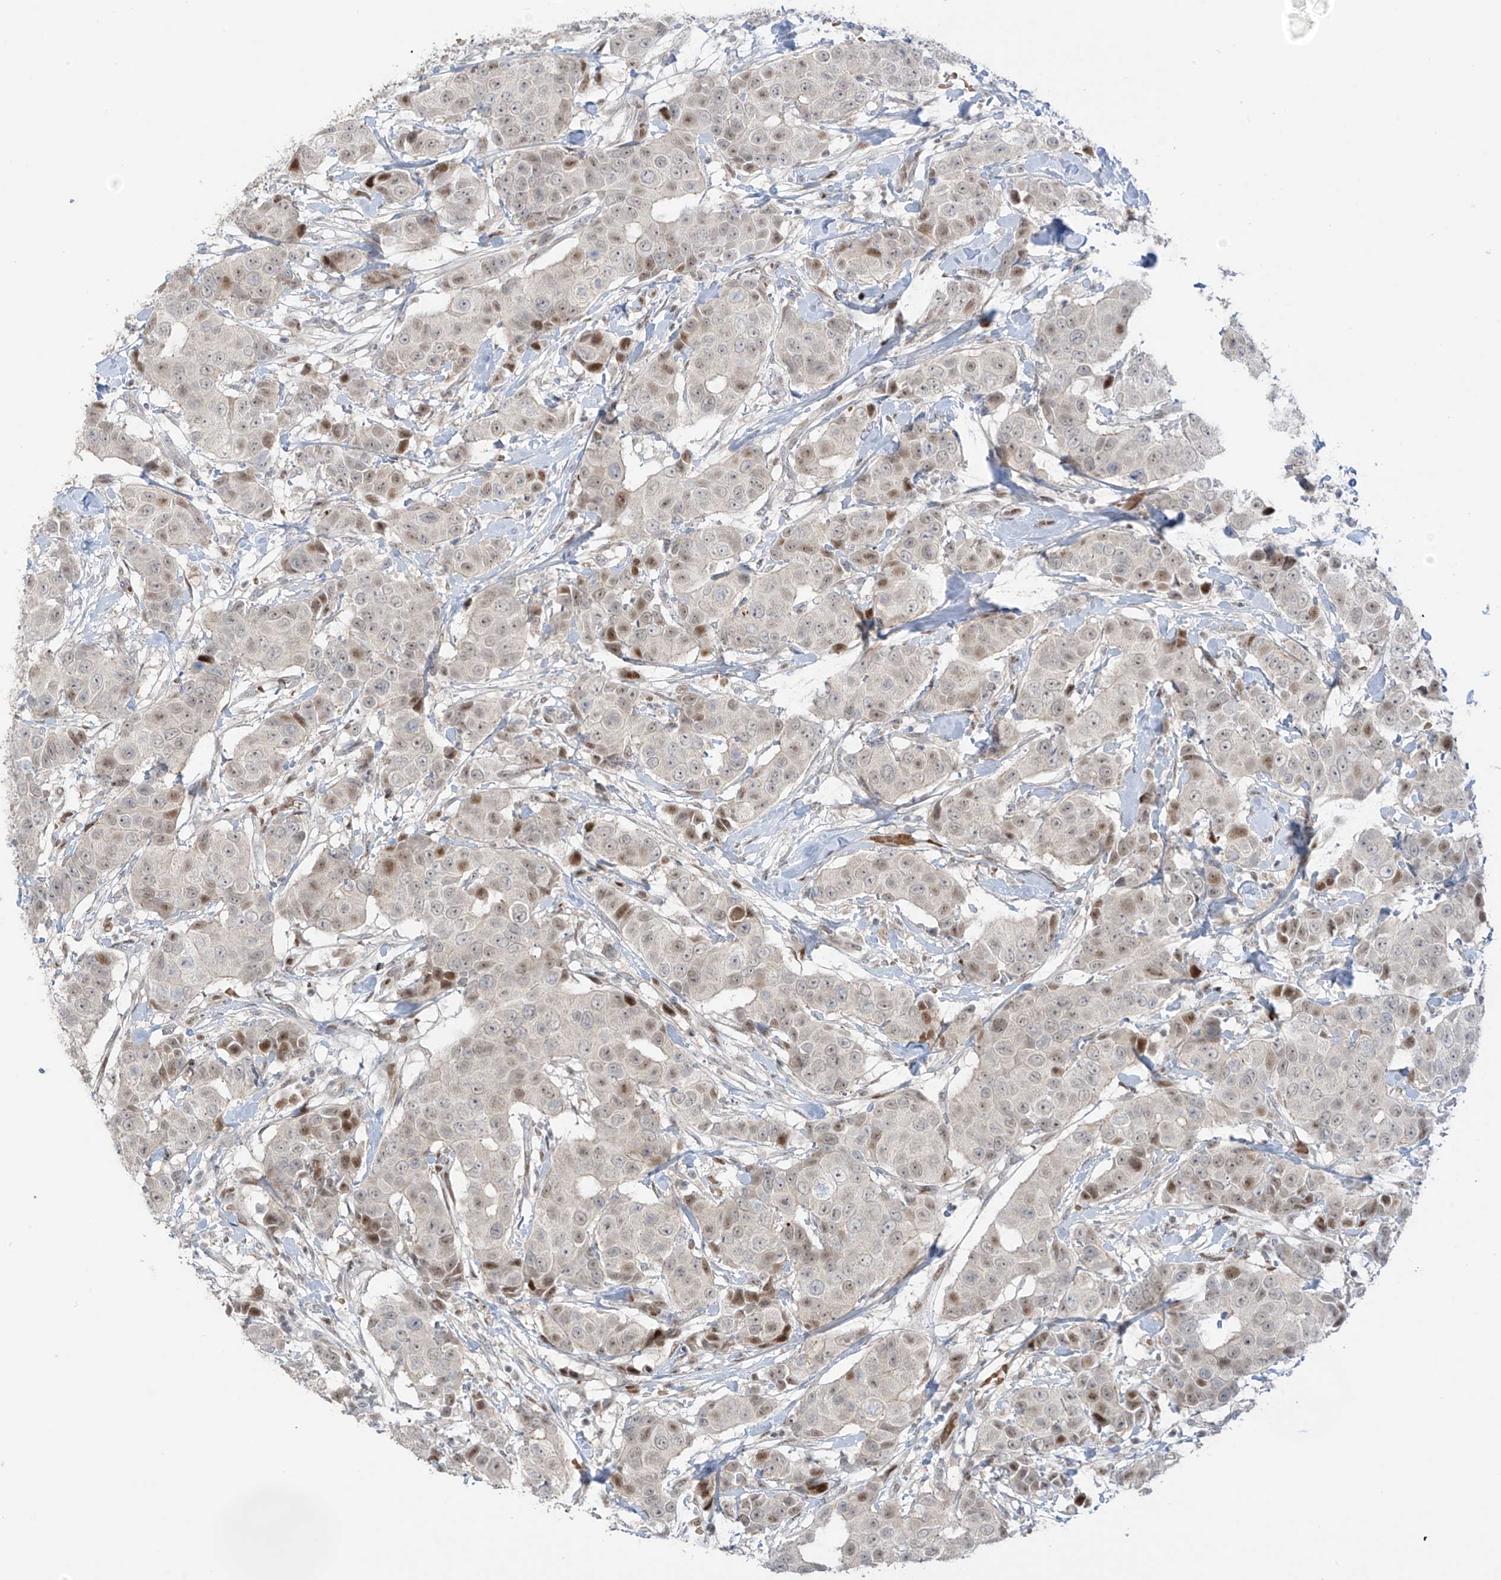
{"staining": {"intensity": "moderate", "quantity": "<25%", "location": "nuclear"}, "tissue": "breast cancer", "cell_type": "Tumor cells", "image_type": "cancer", "snomed": [{"axis": "morphology", "description": "Normal tissue, NOS"}, {"axis": "morphology", "description": "Duct carcinoma"}, {"axis": "topography", "description": "Breast"}], "caption": "The image exhibits a brown stain indicating the presence of a protein in the nuclear of tumor cells in intraductal carcinoma (breast).", "gene": "ZCWPW2", "patient": {"sex": "female", "age": 39}}